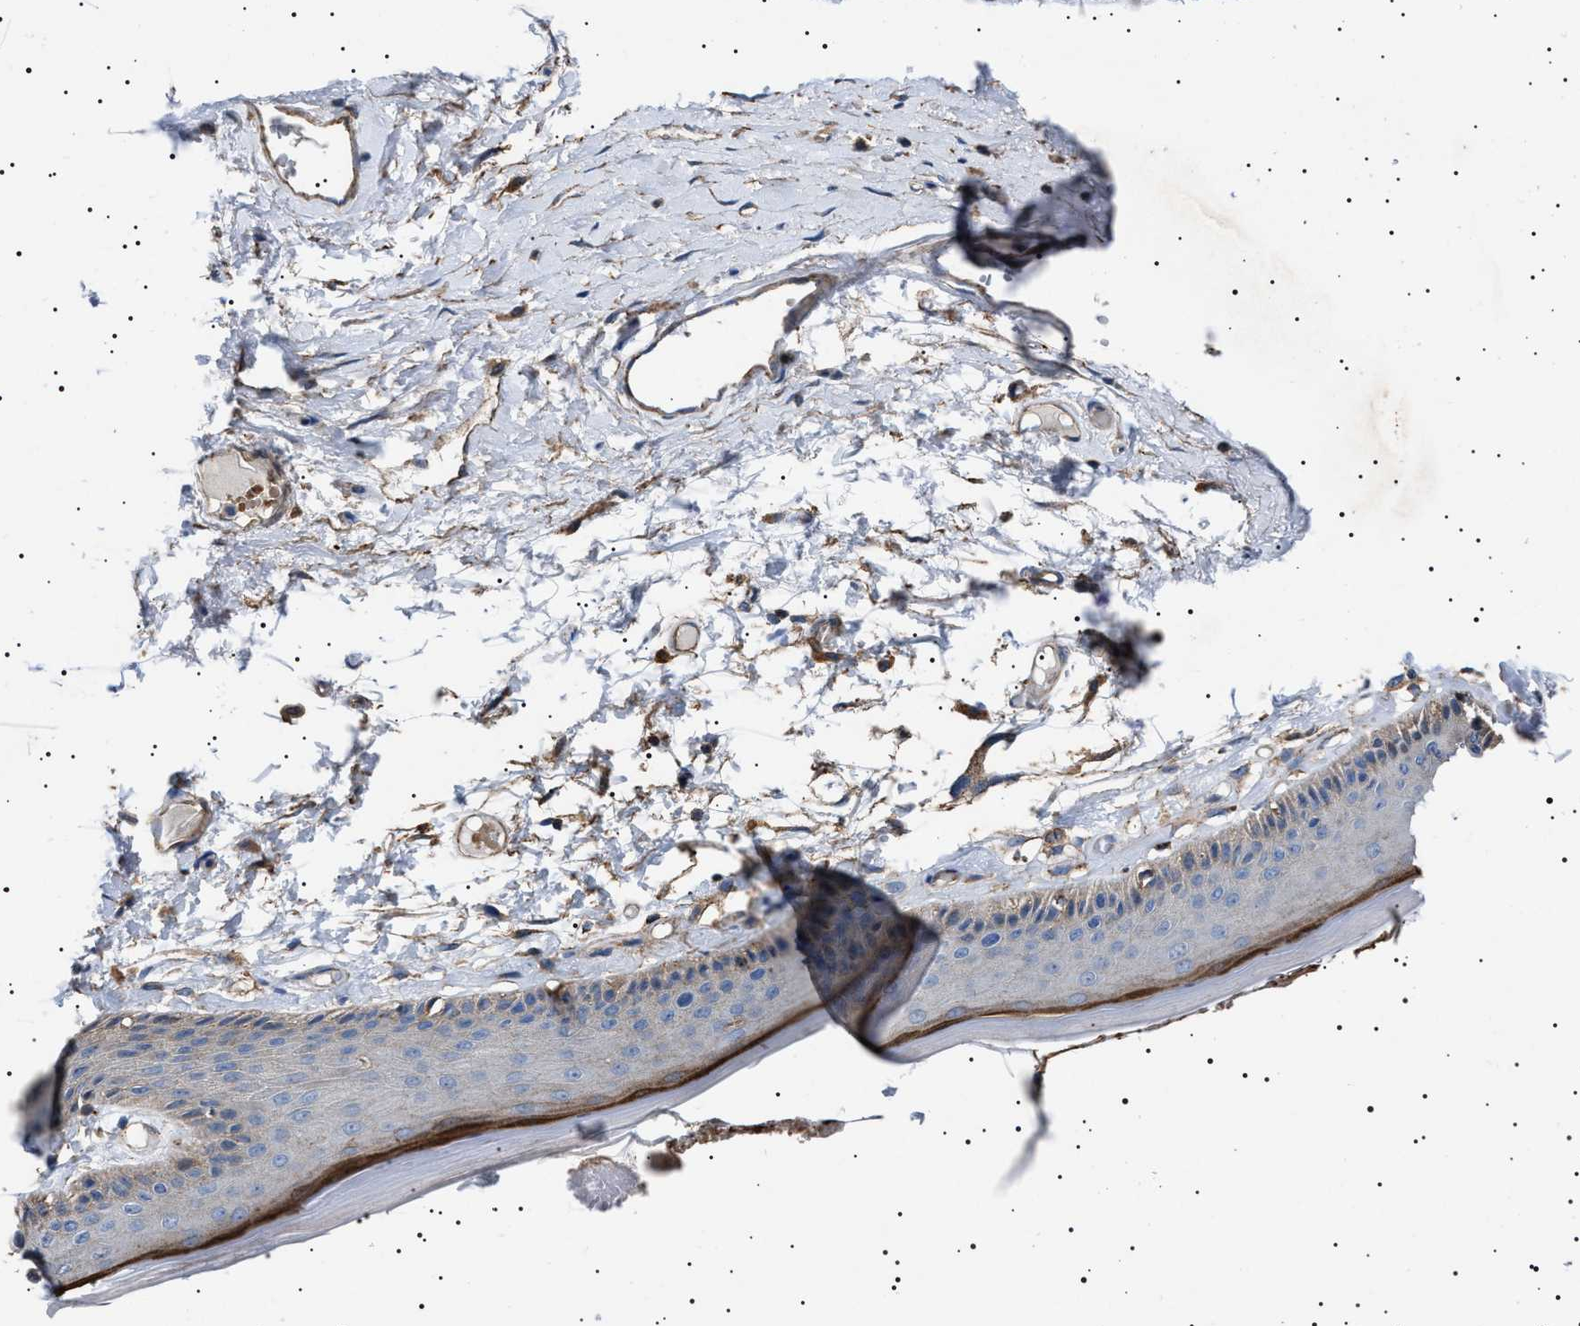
{"staining": {"intensity": "strong", "quantity": "<25%", "location": "cytoplasmic/membranous"}, "tissue": "skin", "cell_type": "Epidermal cells", "image_type": "normal", "snomed": [{"axis": "morphology", "description": "Normal tissue, NOS"}, {"axis": "topography", "description": "Vulva"}], "caption": "Immunohistochemistry (IHC) of normal skin exhibits medium levels of strong cytoplasmic/membranous positivity in about <25% of epidermal cells.", "gene": "NEU1", "patient": {"sex": "female", "age": 73}}